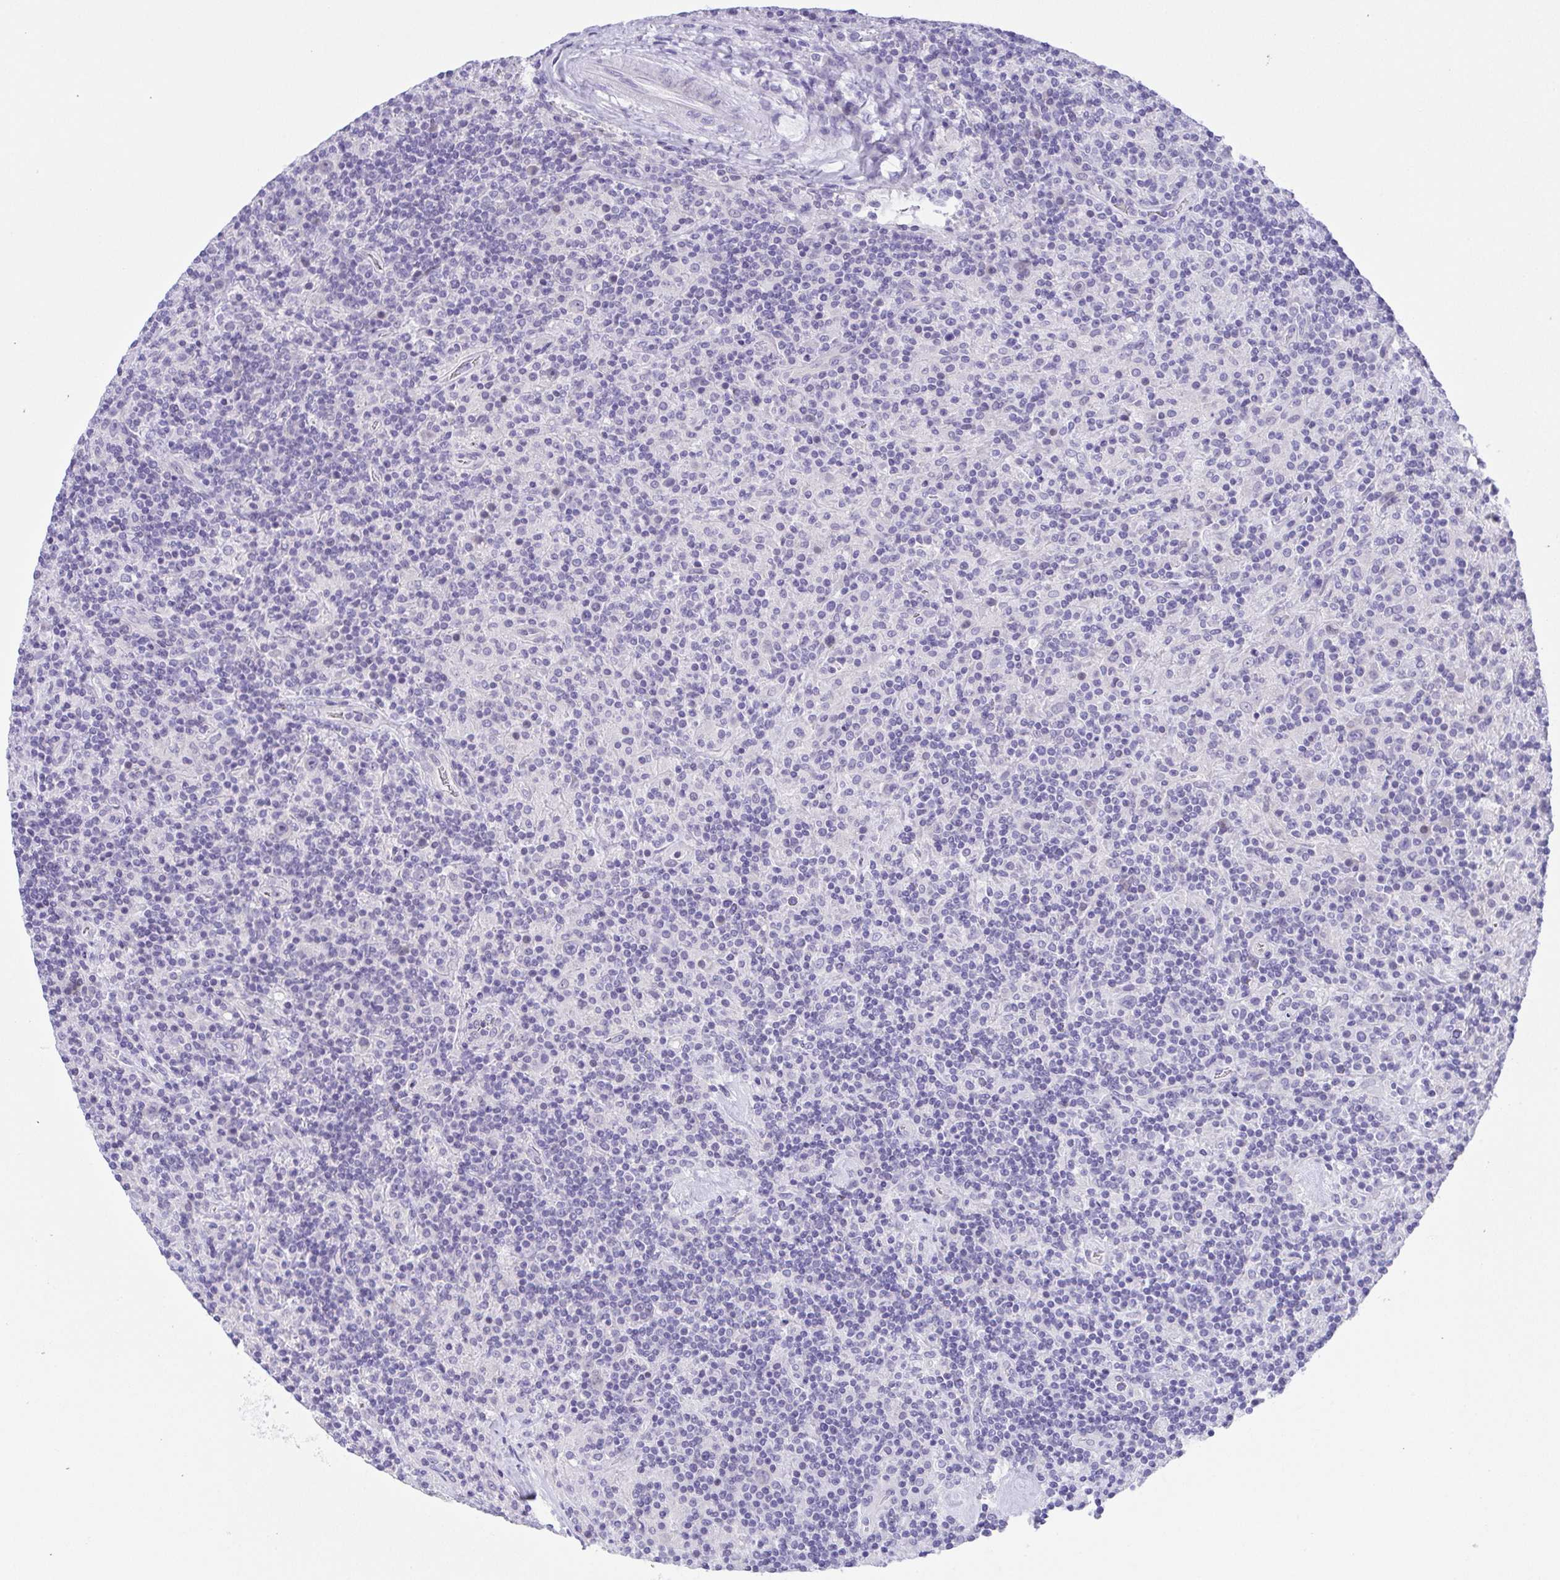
{"staining": {"intensity": "negative", "quantity": "none", "location": "none"}, "tissue": "lymphoma", "cell_type": "Tumor cells", "image_type": "cancer", "snomed": [{"axis": "morphology", "description": "Hodgkin's disease, NOS"}, {"axis": "topography", "description": "Lymph node"}], "caption": "This is an IHC histopathology image of Hodgkin's disease. There is no expression in tumor cells.", "gene": "LUZP4", "patient": {"sex": "male", "age": 70}}